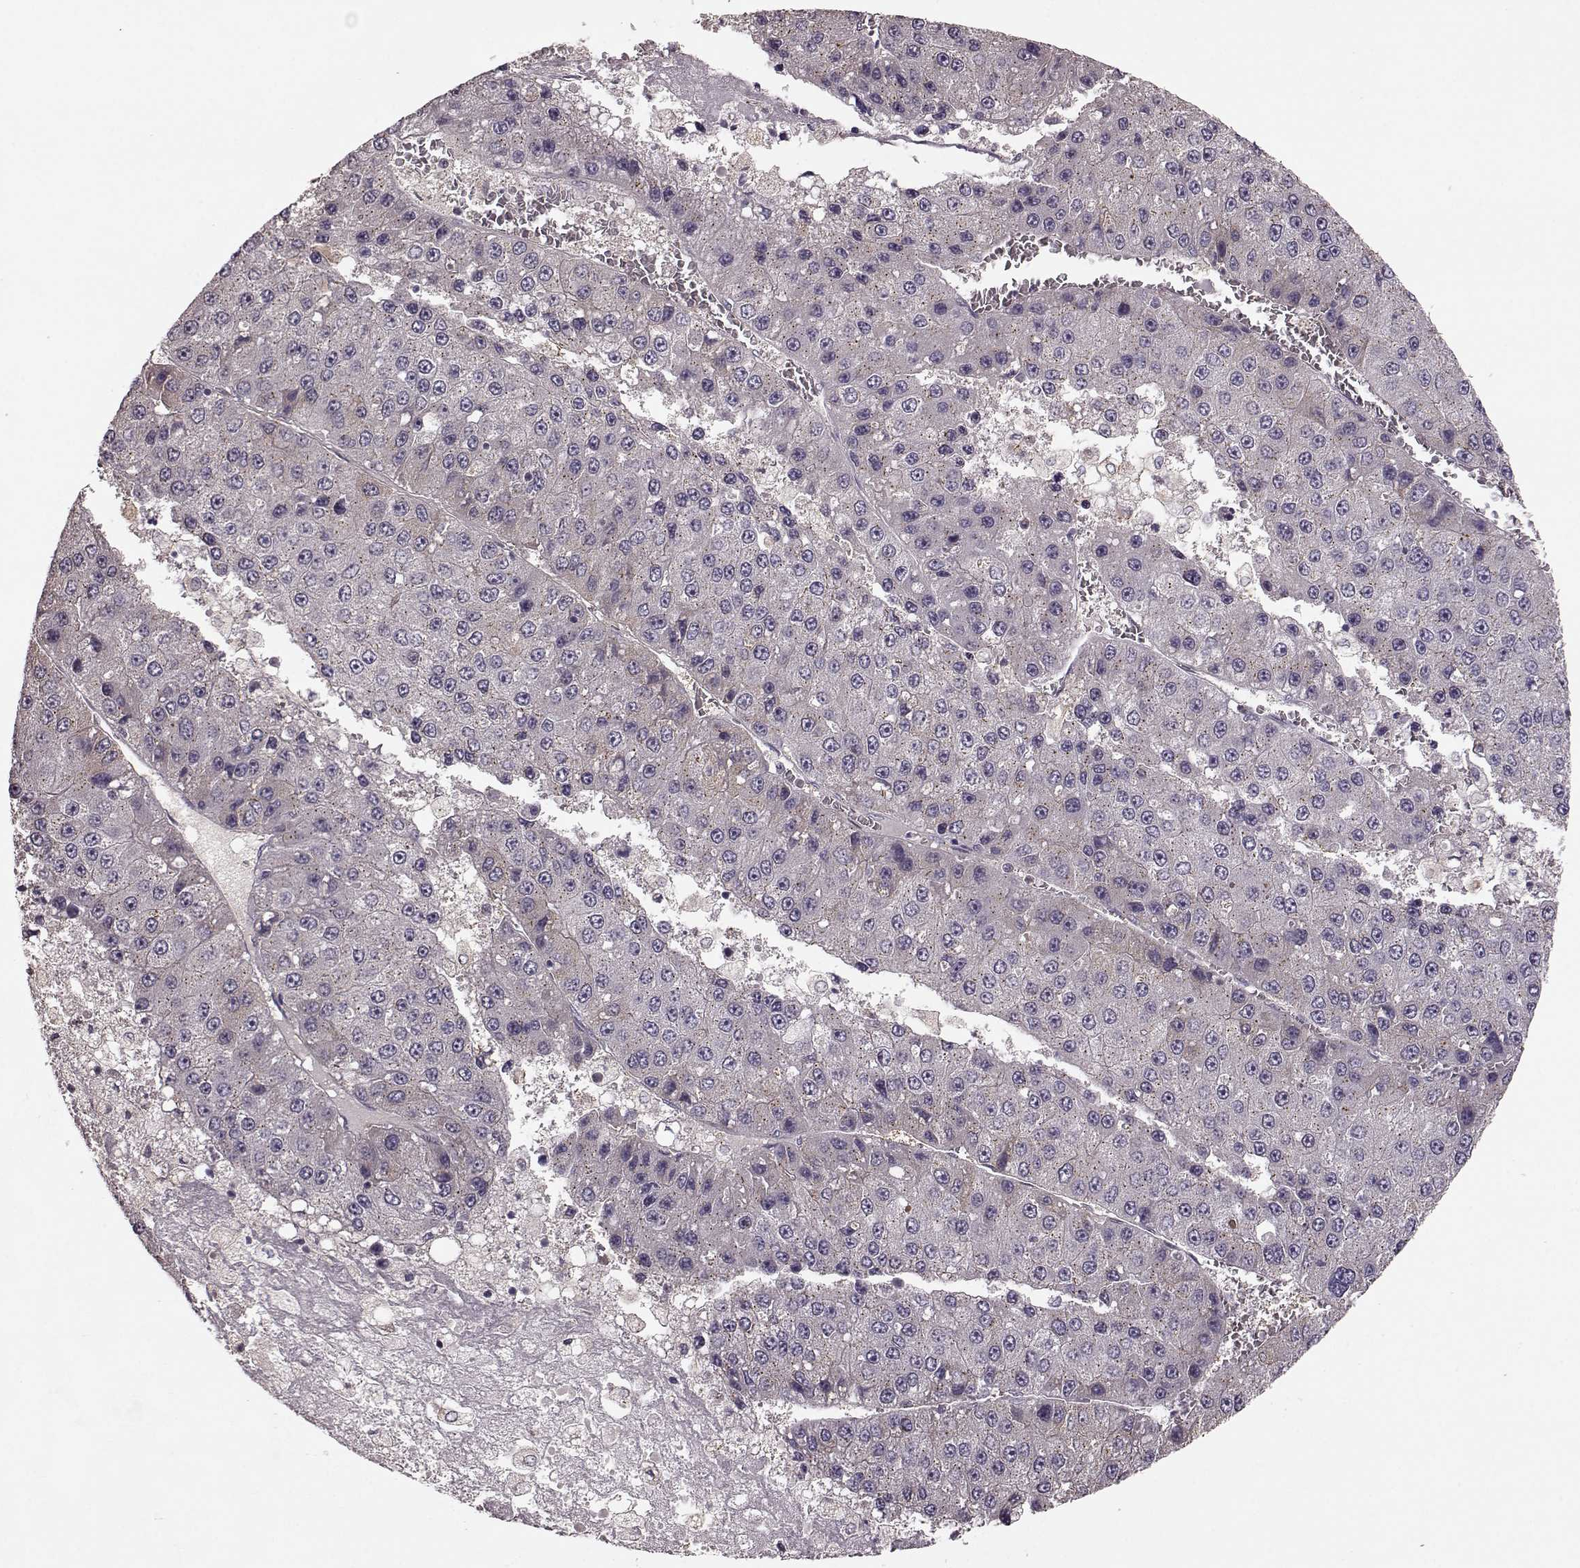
{"staining": {"intensity": "negative", "quantity": "none", "location": "none"}, "tissue": "liver cancer", "cell_type": "Tumor cells", "image_type": "cancer", "snomed": [{"axis": "morphology", "description": "Carcinoma, Hepatocellular, NOS"}, {"axis": "topography", "description": "Liver"}], "caption": "DAB immunohistochemical staining of hepatocellular carcinoma (liver) displays no significant positivity in tumor cells.", "gene": "NTF3", "patient": {"sex": "female", "age": 73}}